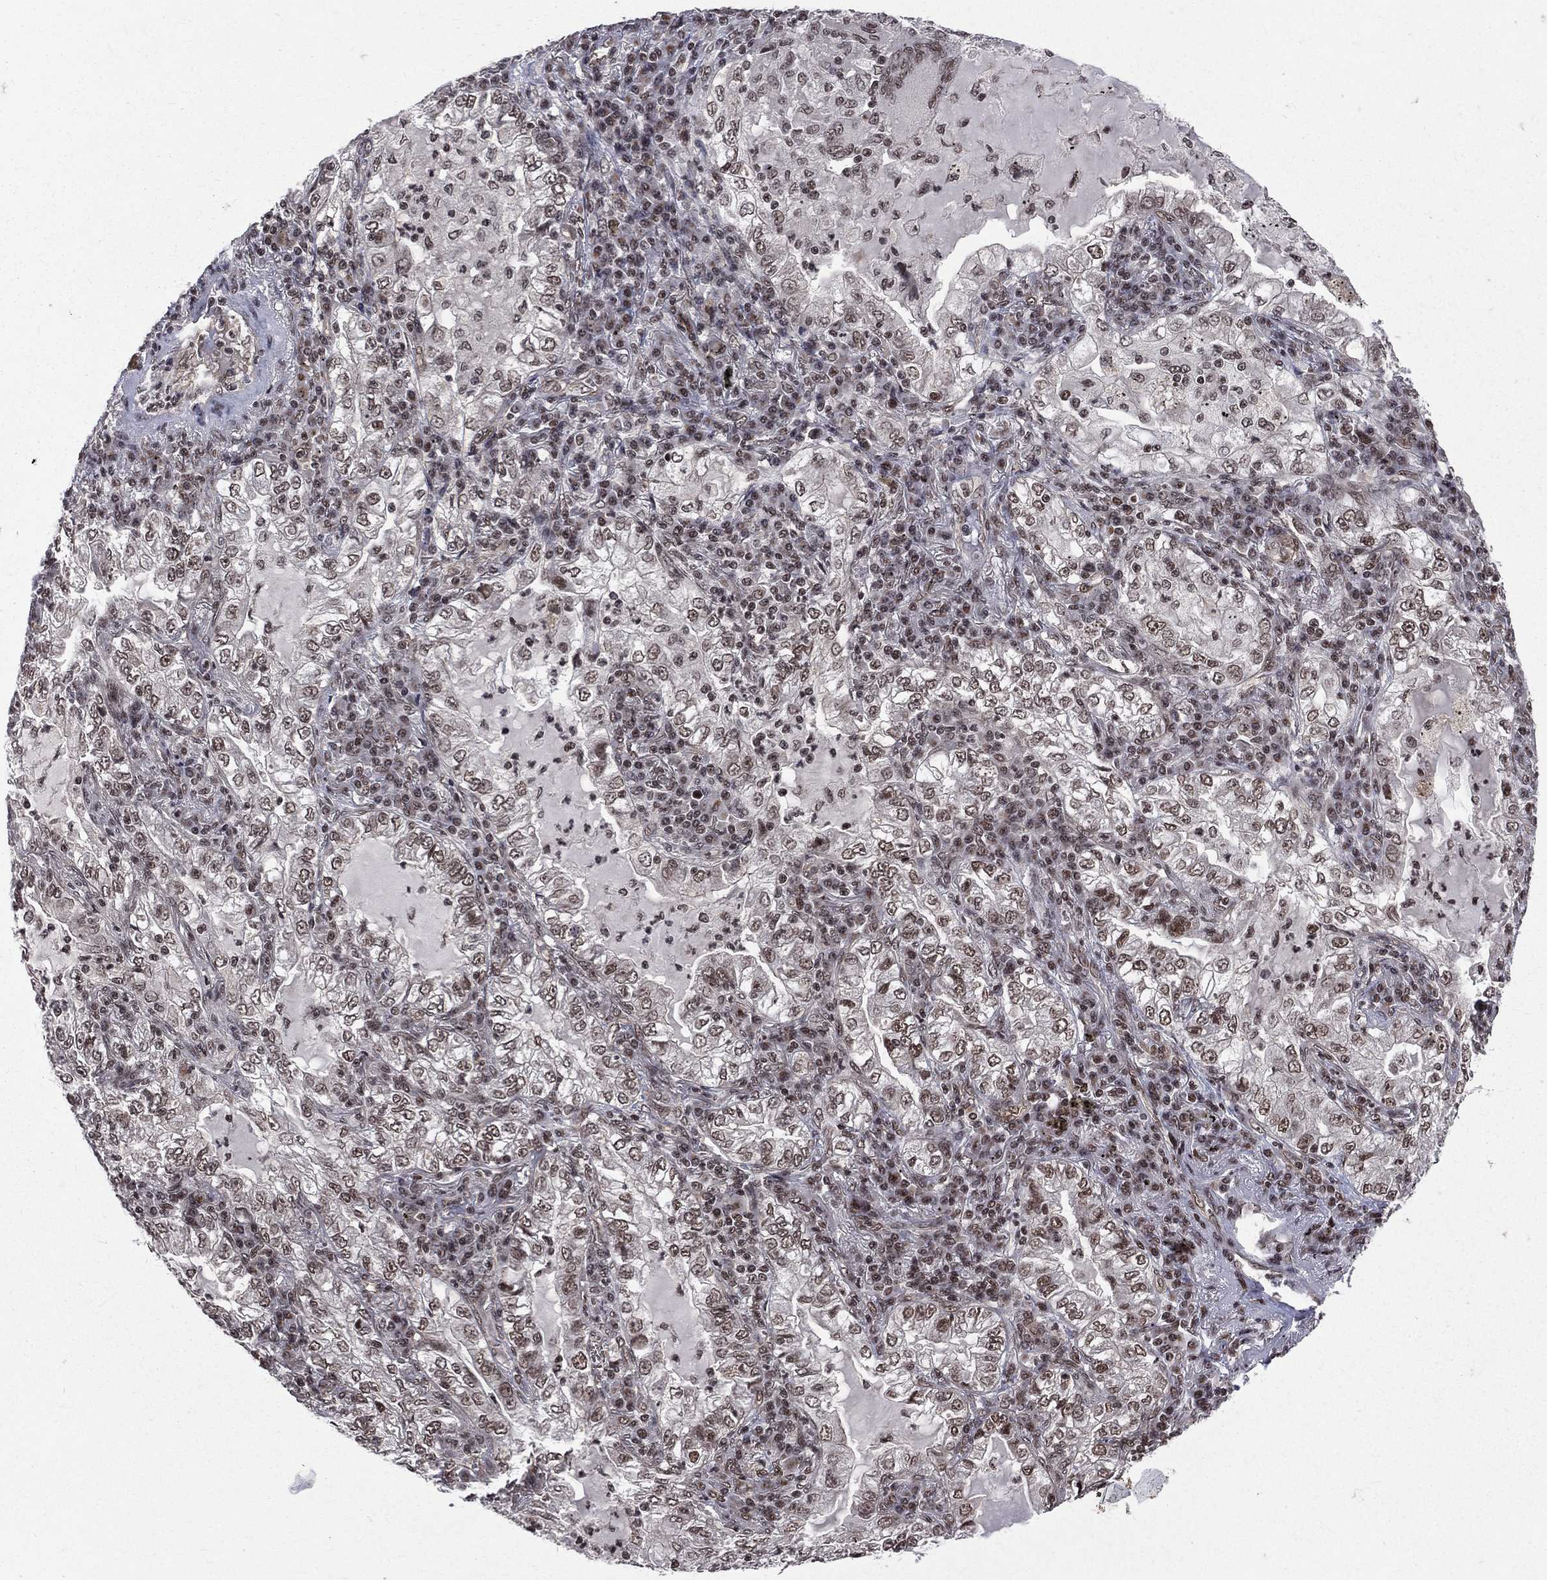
{"staining": {"intensity": "weak", "quantity": "25%-75%", "location": "nuclear"}, "tissue": "lung cancer", "cell_type": "Tumor cells", "image_type": "cancer", "snomed": [{"axis": "morphology", "description": "Adenocarcinoma, NOS"}, {"axis": "topography", "description": "Lung"}], "caption": "About 25%-75% of tumor cells in human lung adenocarcinoma show weak nuclear protein staining as visualized by brown immunohistochemical staining.", "gene": "SMC3", "patient": {"sex": "female", "age": 73}}